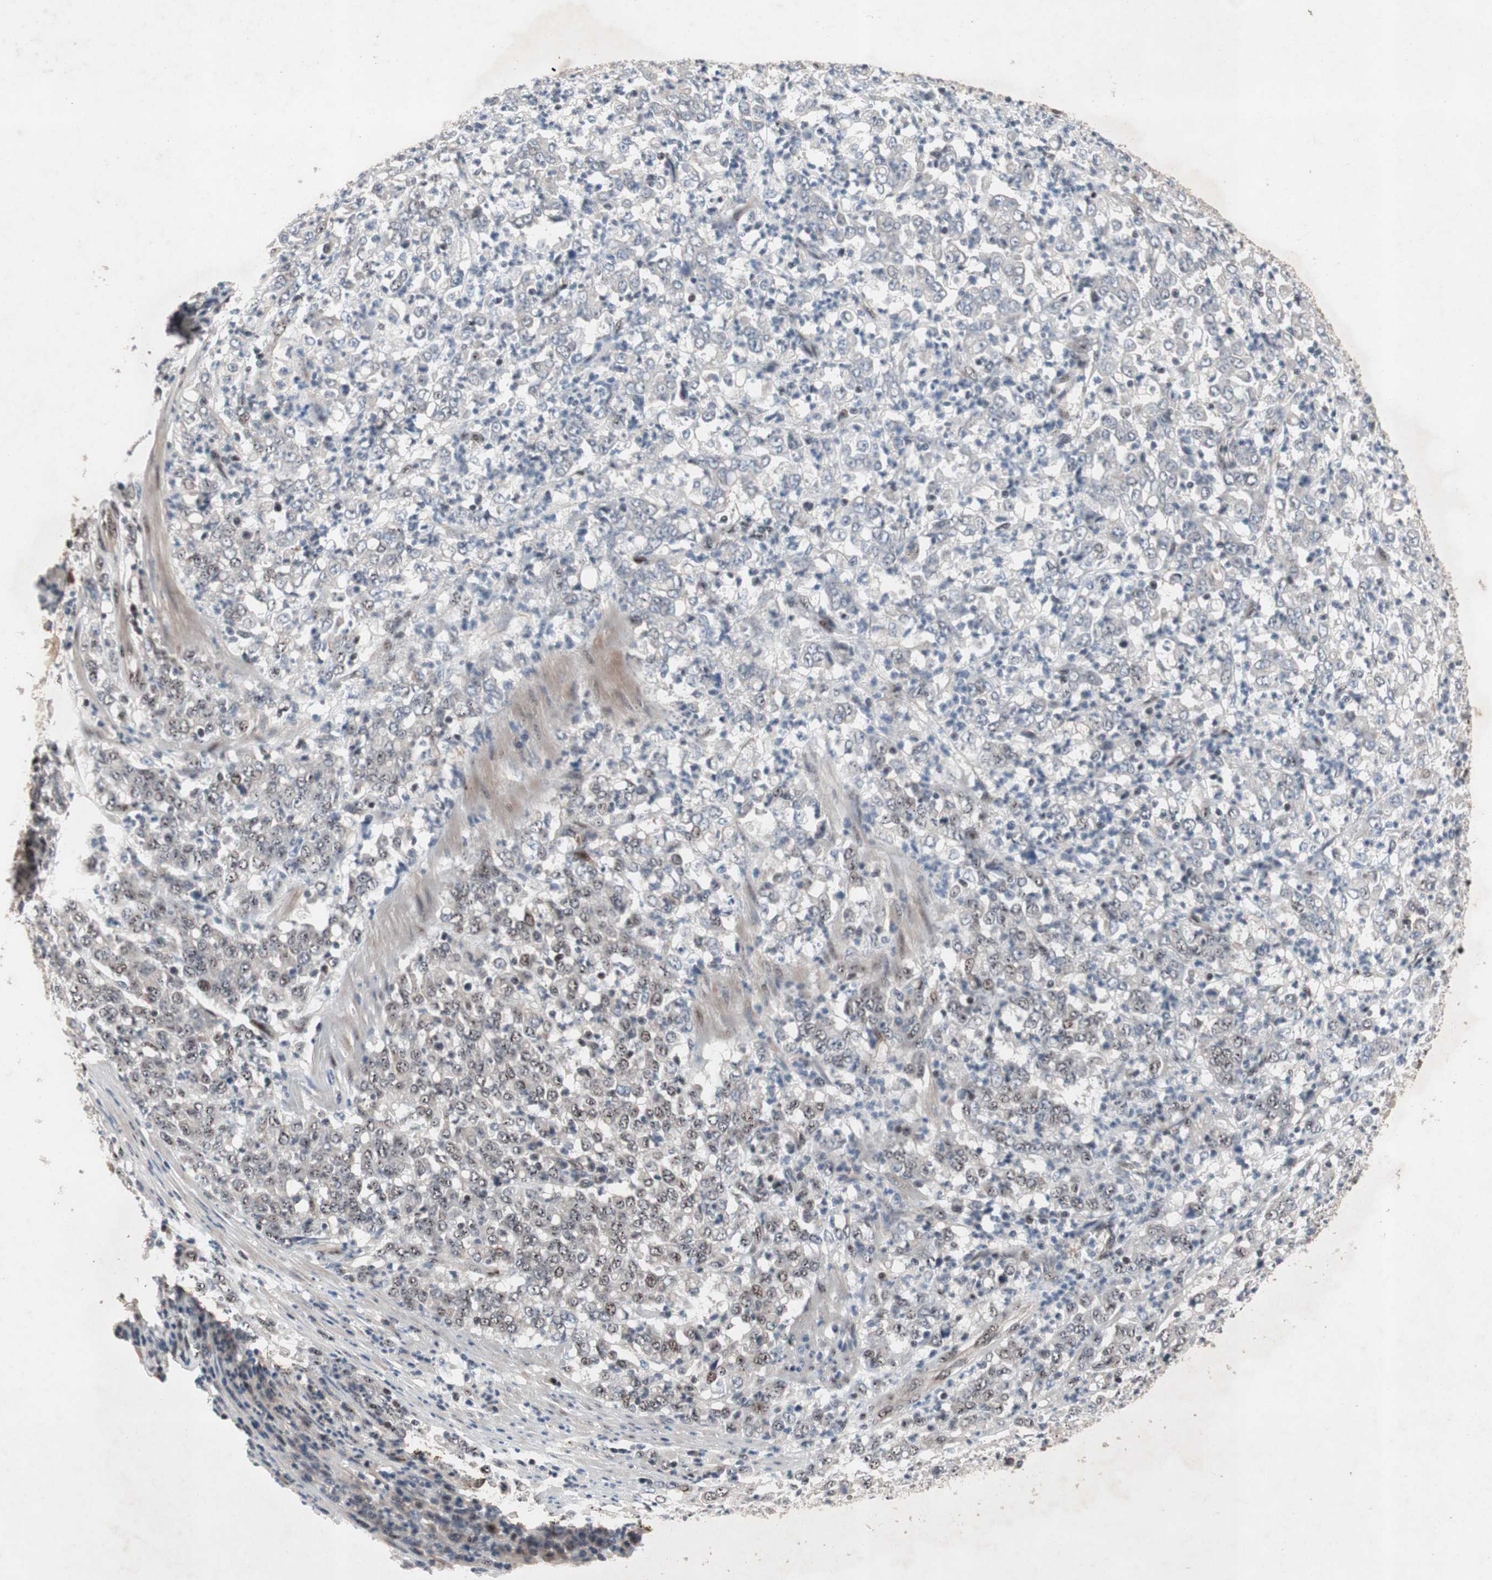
{"staining": {"intensity": "weak", "quantity": "<25%", "location": "nuclear"}, "tissue": "stomach cancer", "cell_type": "Tumor cells", "image_type": "cancer", "snomed": [{"axis": "morphology", "description": "Adenocarcinoma, NOS"}, {"axis": "topography", "description": "Stomach, lower"}], "caption": "Immunohistochemistry photomicrograph of neoplastic tissue: adenocarcinoma (stomach) stained with DAB exhibits no significant protein positivity in tumor cells. (Brightfield microscopy of DAB IHC at high magnification).", "gene": "SOX7", "patient": {"sex": "female", "age": 71}}